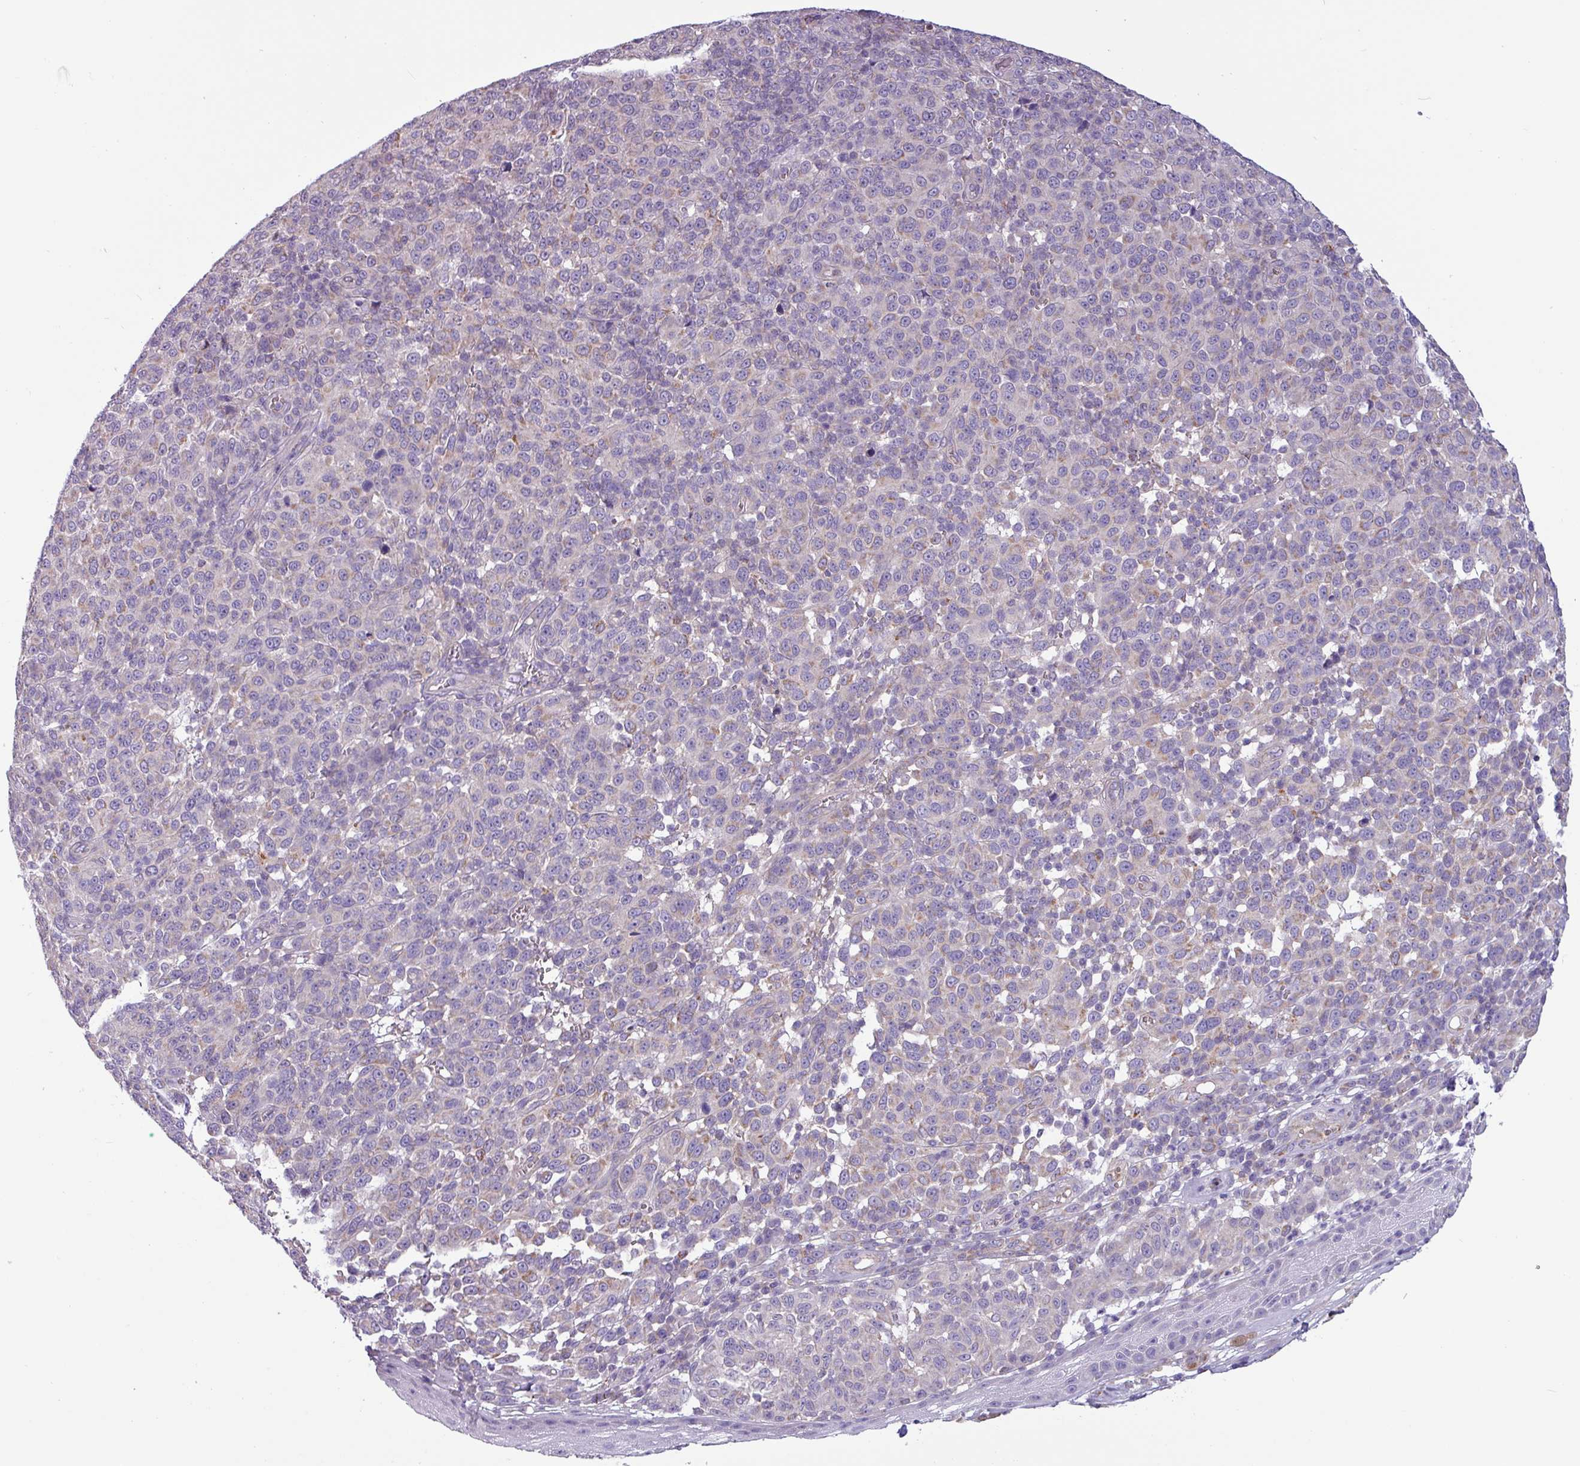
{"staining": {"intensity": "weak", "quantity": "<25%", "location": "cytoplasmic/membranous"}, "tissue": "melanoma", "cell_type": "Tumor cells", "image_type": "cancer", "snomed": [{"axis": "morphology", "description": "Malignant melanoma, NOS"}, {"axis": "topography", "description": "Skin"}], "caption": "Human melanoma stained for a protein using immunohistochemistry exhibits no expression in tumor cells.", "gene": "CAMK1", "patient": {"sex": "male", "age": 49}}